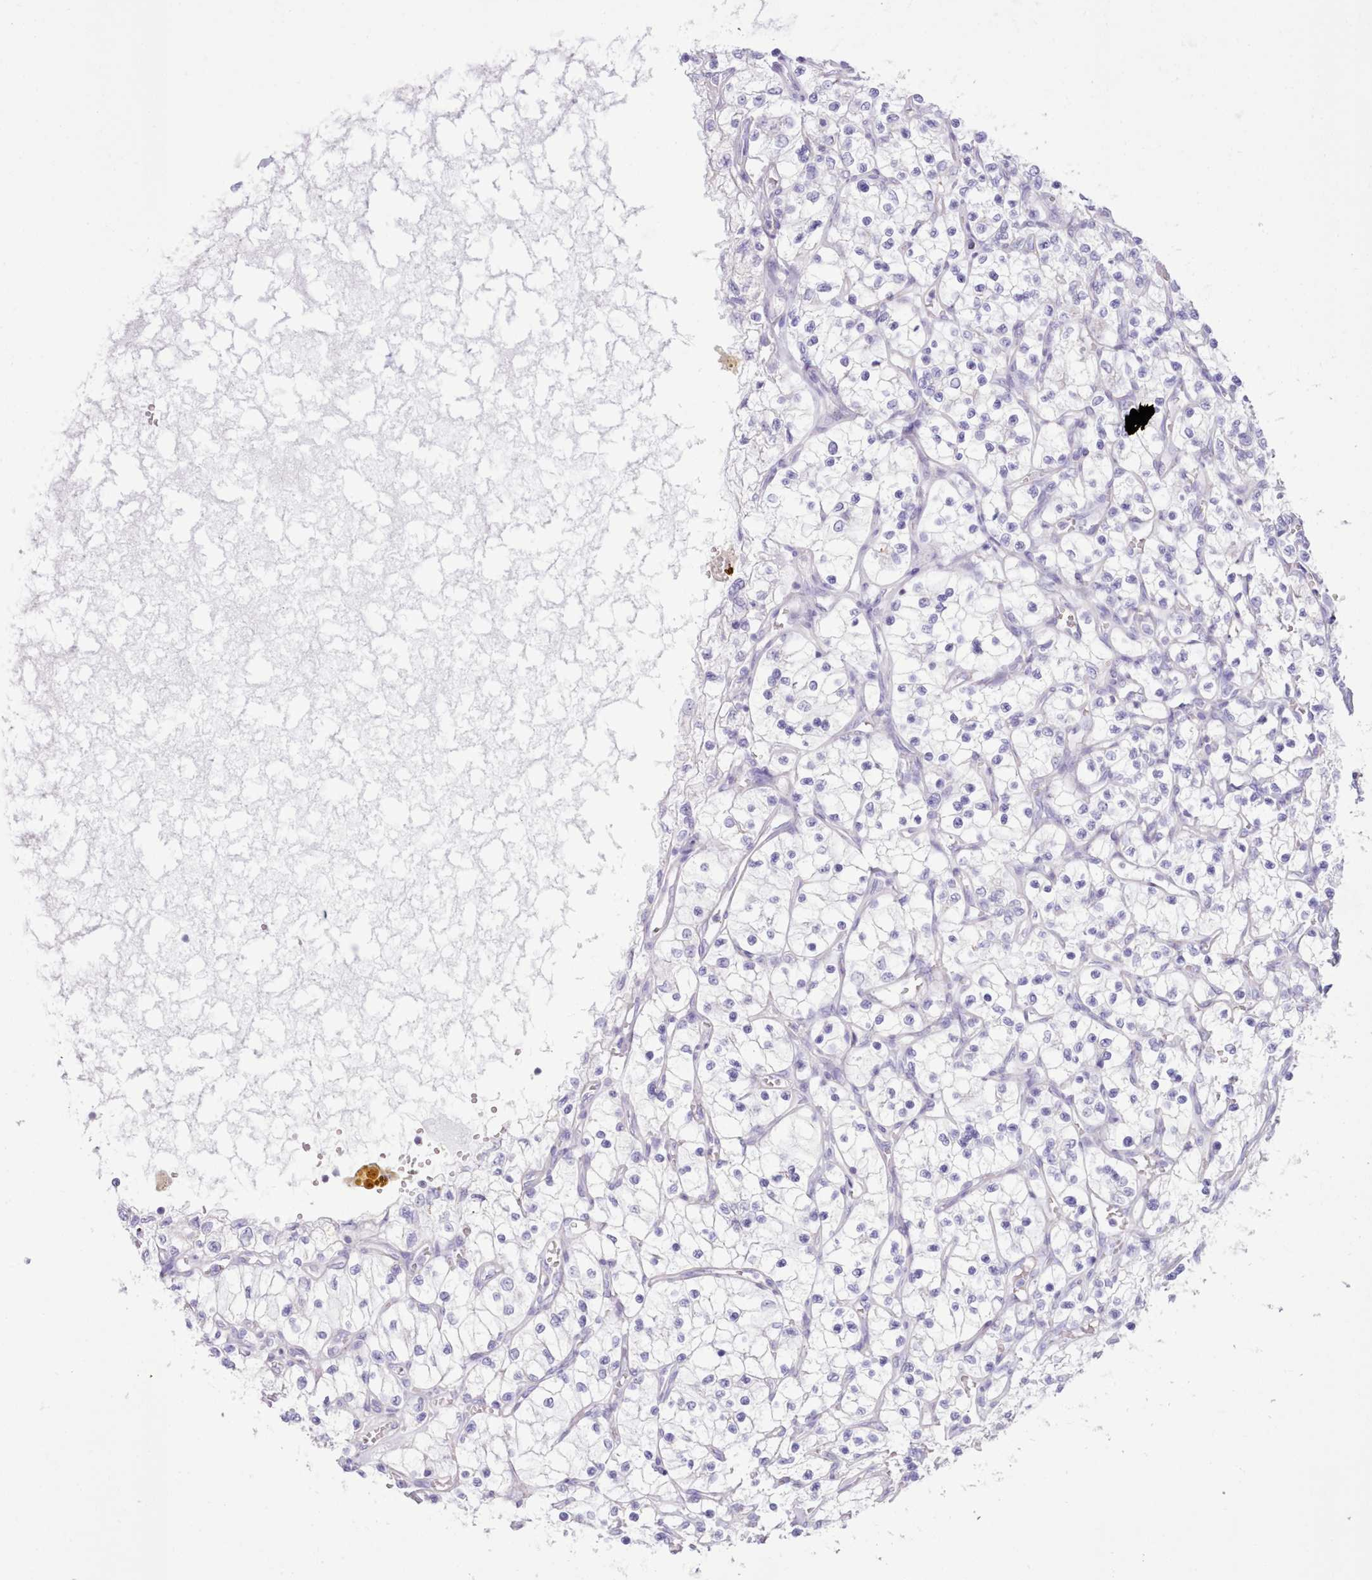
{"staining": {"intensity": "negative", "quantity": "none", "location": "none"}, "tissue": "renal cancer", "cell_type": "Tumor cells", "image_type": "cancer", "snomed": [{"axis": "morphology", "description": "Adenocarcinoma, NOS"}, {"axis": "topography", "description": "Kidney"}], "caption": "The IHC photomicrograph has no significant staining in tumor cells of renal adenocarcinoma tissue.", "gene": "MDFI", "patient": {"sex": "female", "age": 69}}